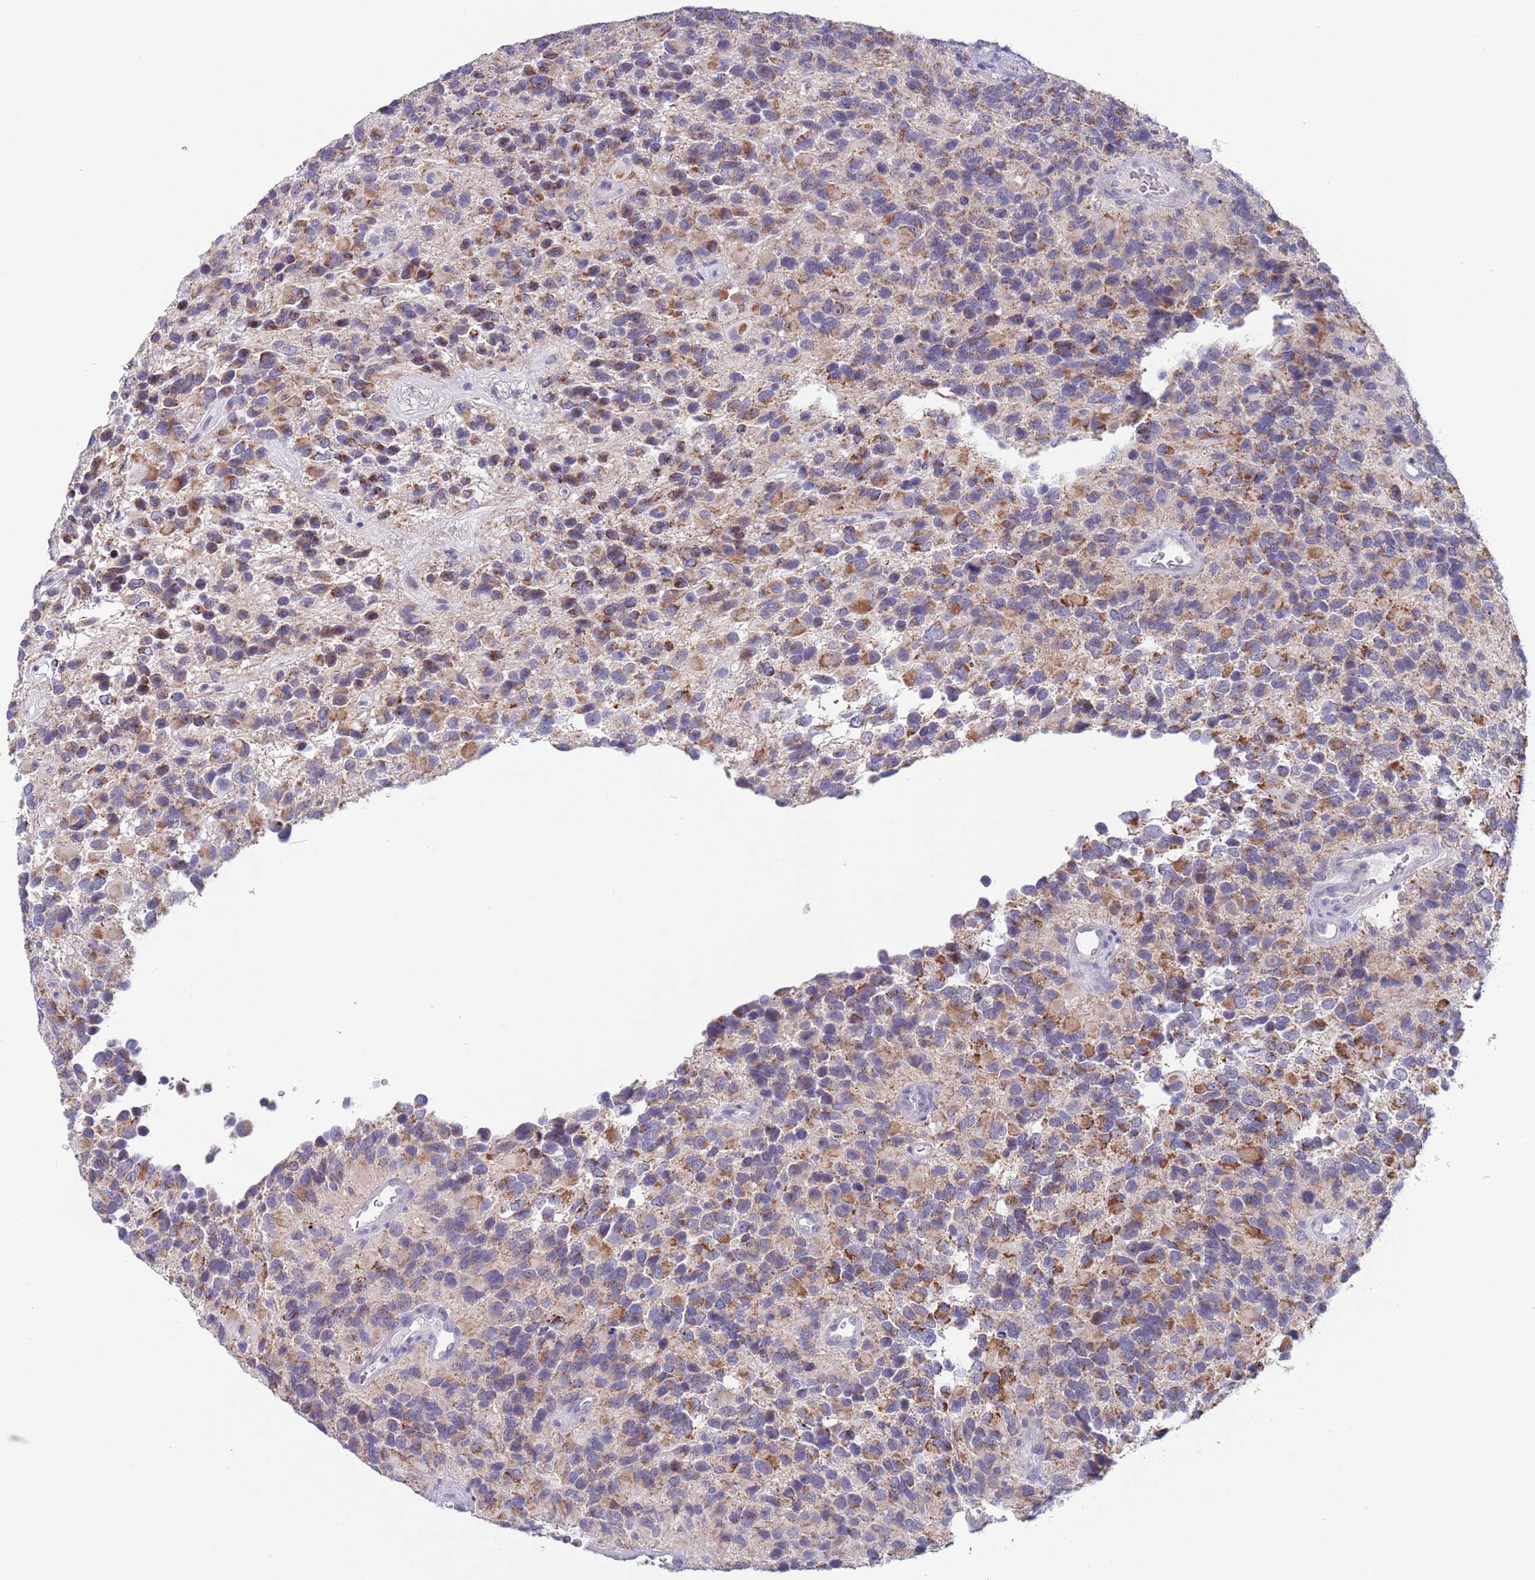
{"staining": {"intensity": "moderate", "quantity": "25%-75%", "location": "cytoplasmic/membranous"}, "tissue": "glioma", "cell_type": "Tumor cells", "image_type": "cancer", "snomed": [{"axis": "morphology", "description": "Glioma, malignant, High grade"}, {"axis": "topography", "description": "Brain"}], "caption": "Immunohistochemical staining of malignant glioma (high-grade) reveals moderate cytoplasmic/membranous protein staining in approximately 25%-75% of tumor cells.", "gene": "SPIRE2", "patient": {"sex": "male", "age": 77}}